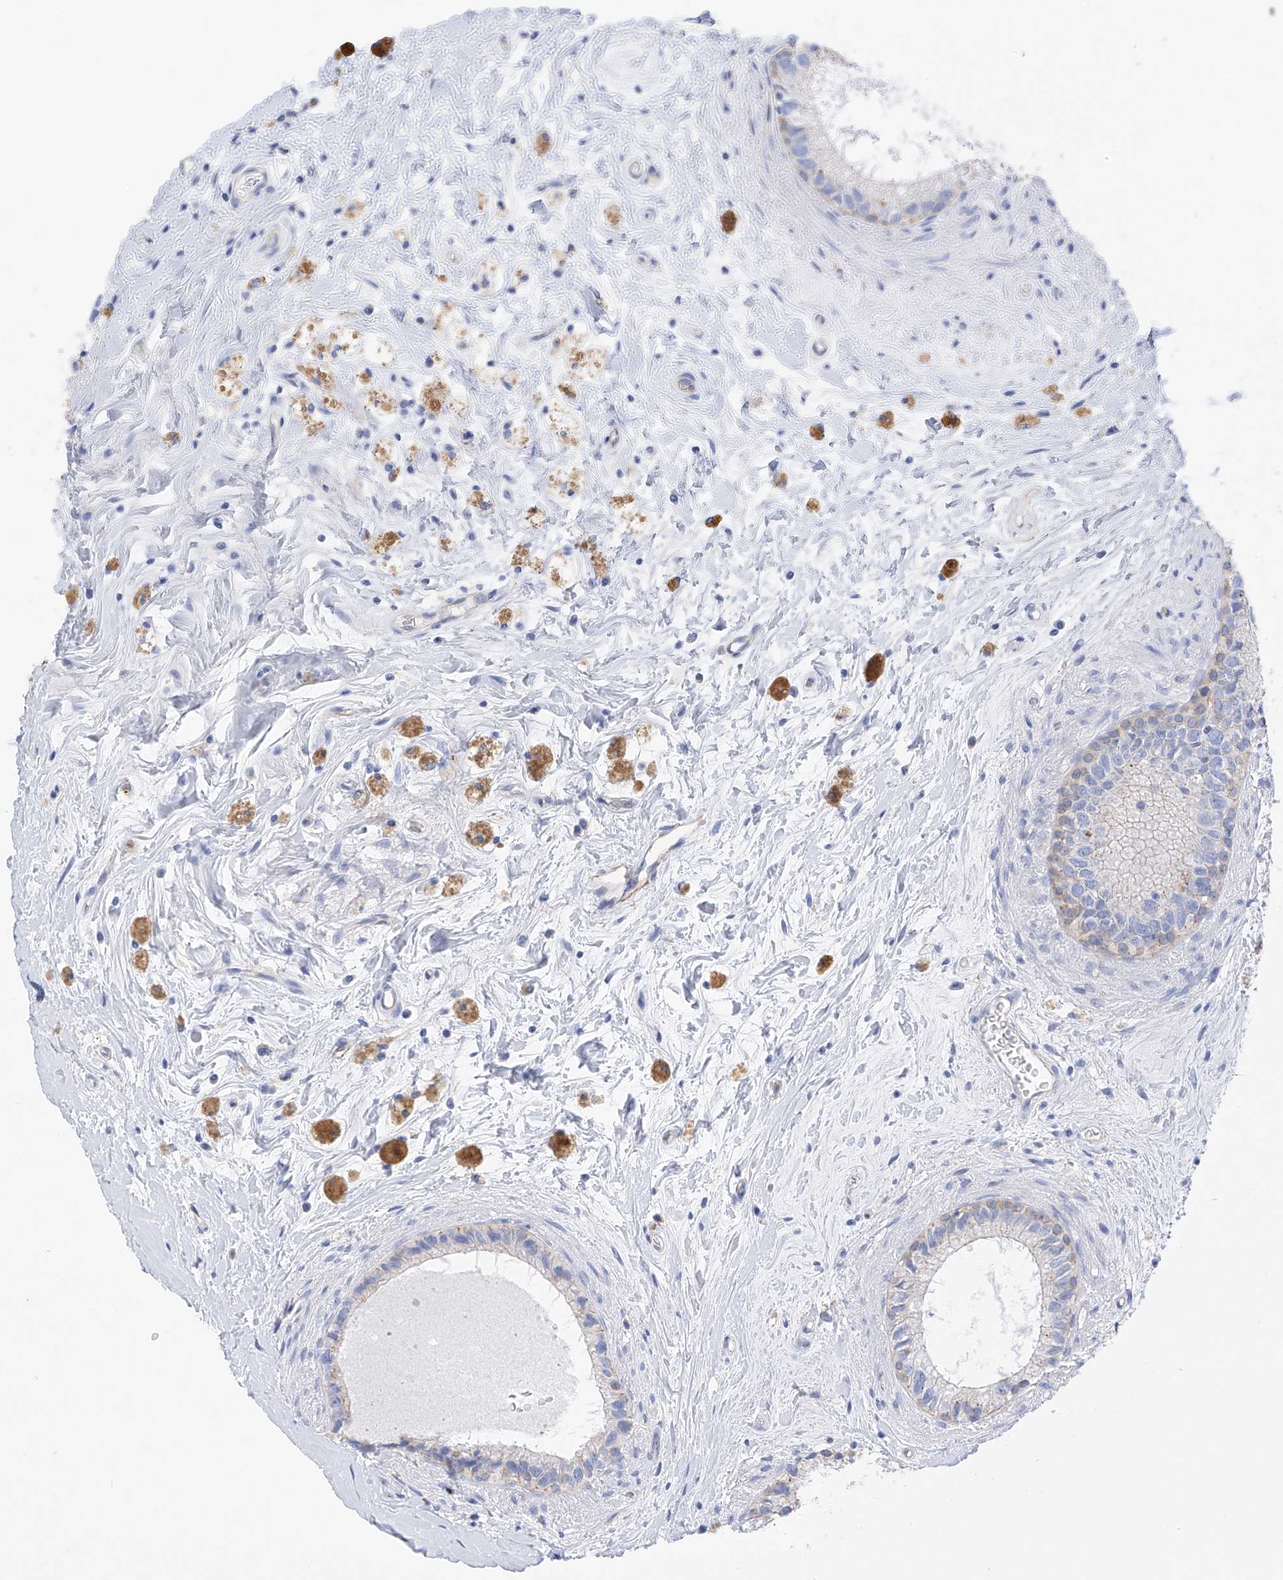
{"staining": {"intensity": "moderate", "quantity": "<25%", "location": "cytoplasmic/membranous"}, "tissue": "epididymis", "cell_type": "Glandular cells", "image_type": "normal", "snomed": [{"axis": "morphology", "description": "Normal tissue, NOS"}, {"axis": "topography", "description": "Epididymis"}], "caption": "Immunohistochemical staining of benign human epididymis demonstrates moderate cytoplasmic/membranous protein positivity in approximately <25% of glandular cells.", "gene": "ITGA9", "patient": {"sex": "male", "age": 80}}